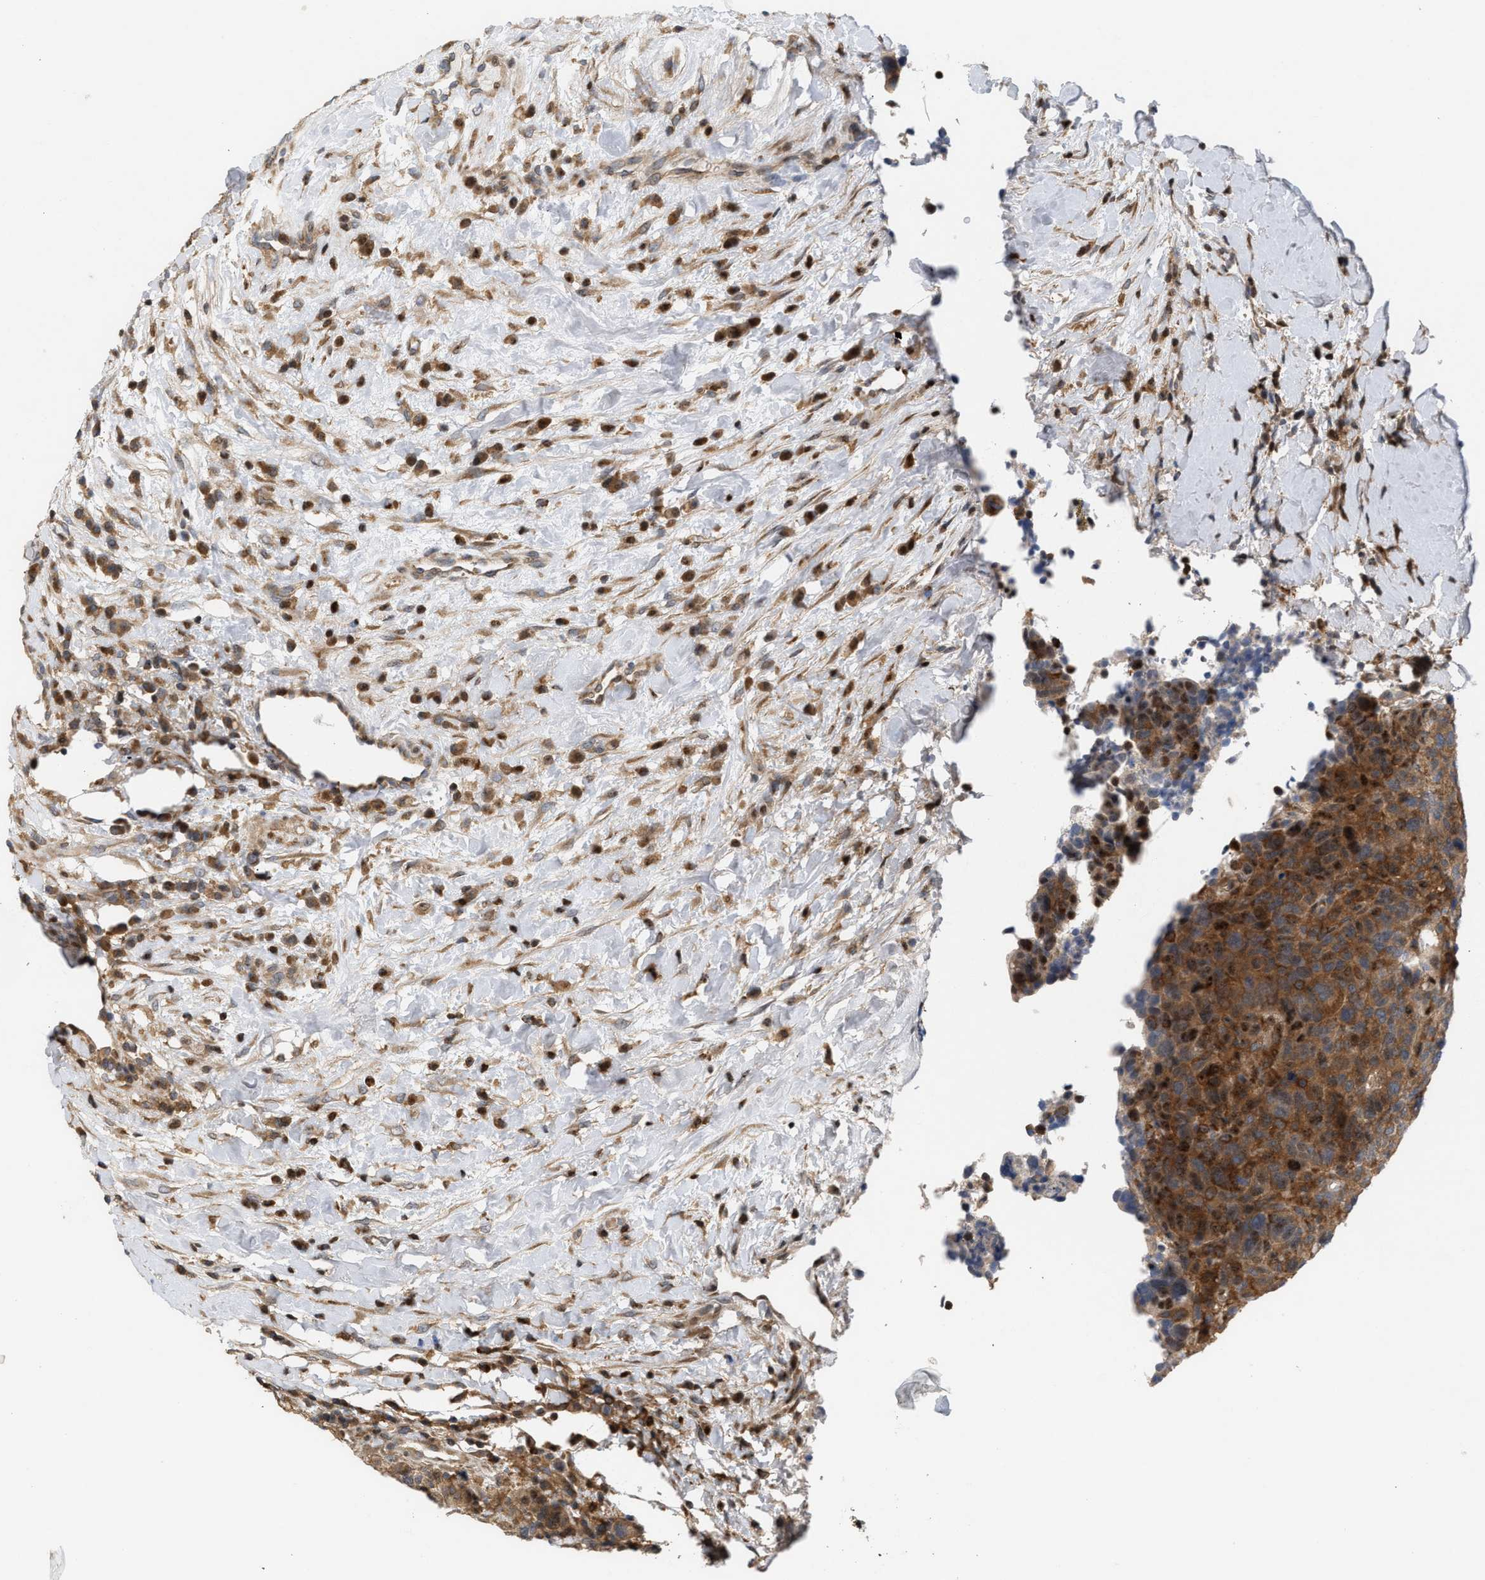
{"staining": {"intensity": "moderate", "quantity": "25%-75%", "location": "cytoplasmic/membranous"}, "tissue": "breast cancer", "cell_type": "Tumor cells", "image_type": "cancer", "snomed": [{"axis": "morphology", "description": "Duct carcinoma"}, {"axis": "topography", "description": "Breast"}], "caption": "Protein staining demonstrates moderate cytoplasmic/membranous staining in approximately 25%-75% of tumor cells in breast cancer. The staining was performed using DAB (3,3'-diaminobenzidine) to visualize the protein expression in brown, while the nuclei were stained in blue with hematoxylin (Magnification: 20x).", "gene": "DBNL", "patient": {"sex": "female", "age": 37}}